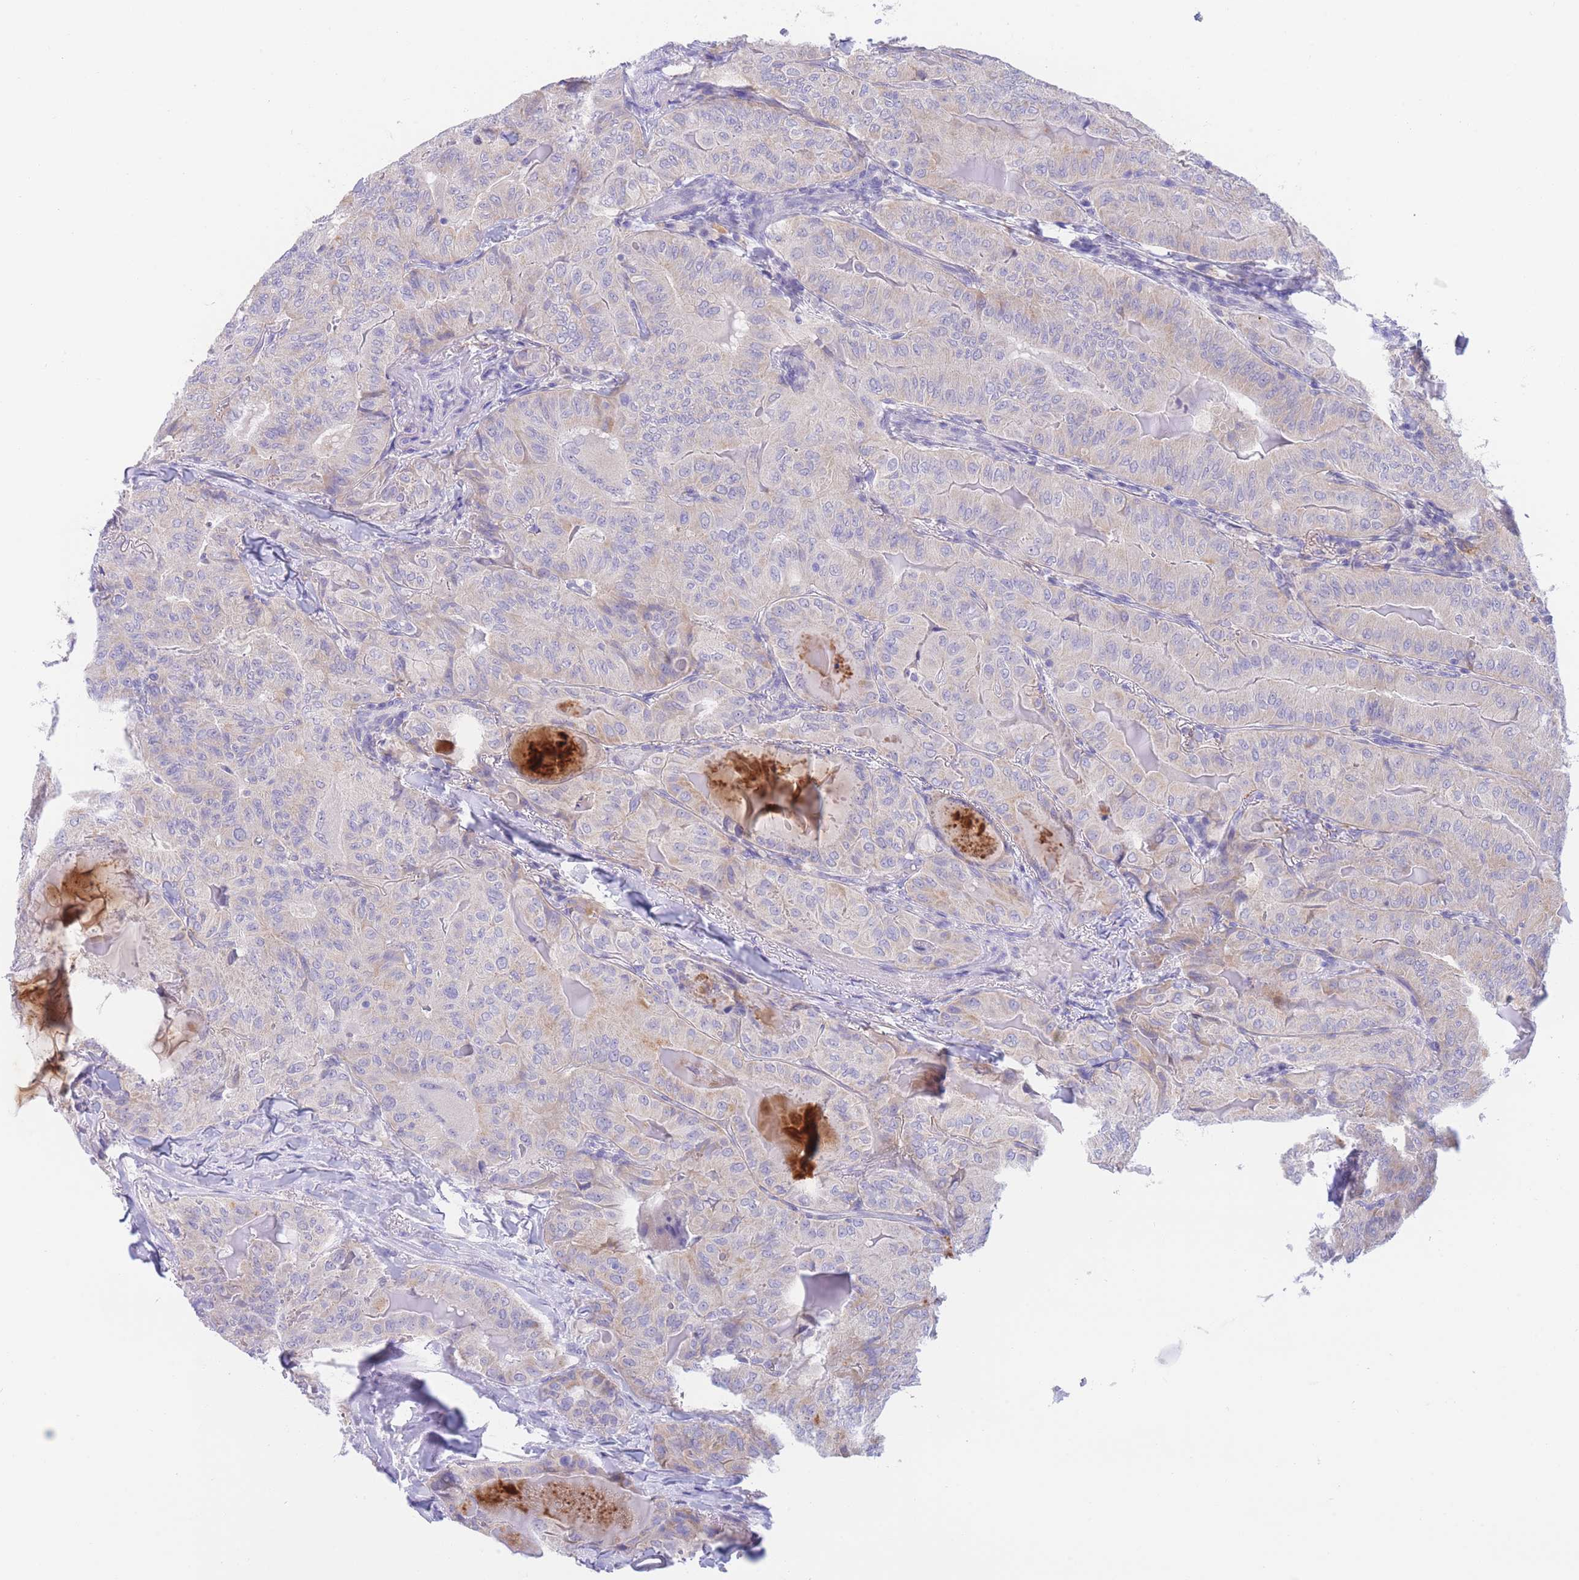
{"staining": {"intensity": "weak", "quantity": "<25%", "location": "cytoplasmic/membranous"}, "tissue": "thyroid cancer", "cell_type": "Tumor cells", "image_type": "cancer", "snomed": [{"axis": "morphology", "description": "Papillary adenocarcinoma, NOS"}, {"axis": "topography", "description": "Thyroid gland"}], "caption": "IHC image of neoplastic tissue: papillary adenocarcinoma (thyroid) stained with DAB demonstrates no significant protein positivity in tumor cells.", "gene": "PCDHB3", "patient": {"sex": "female", "age": 68}}